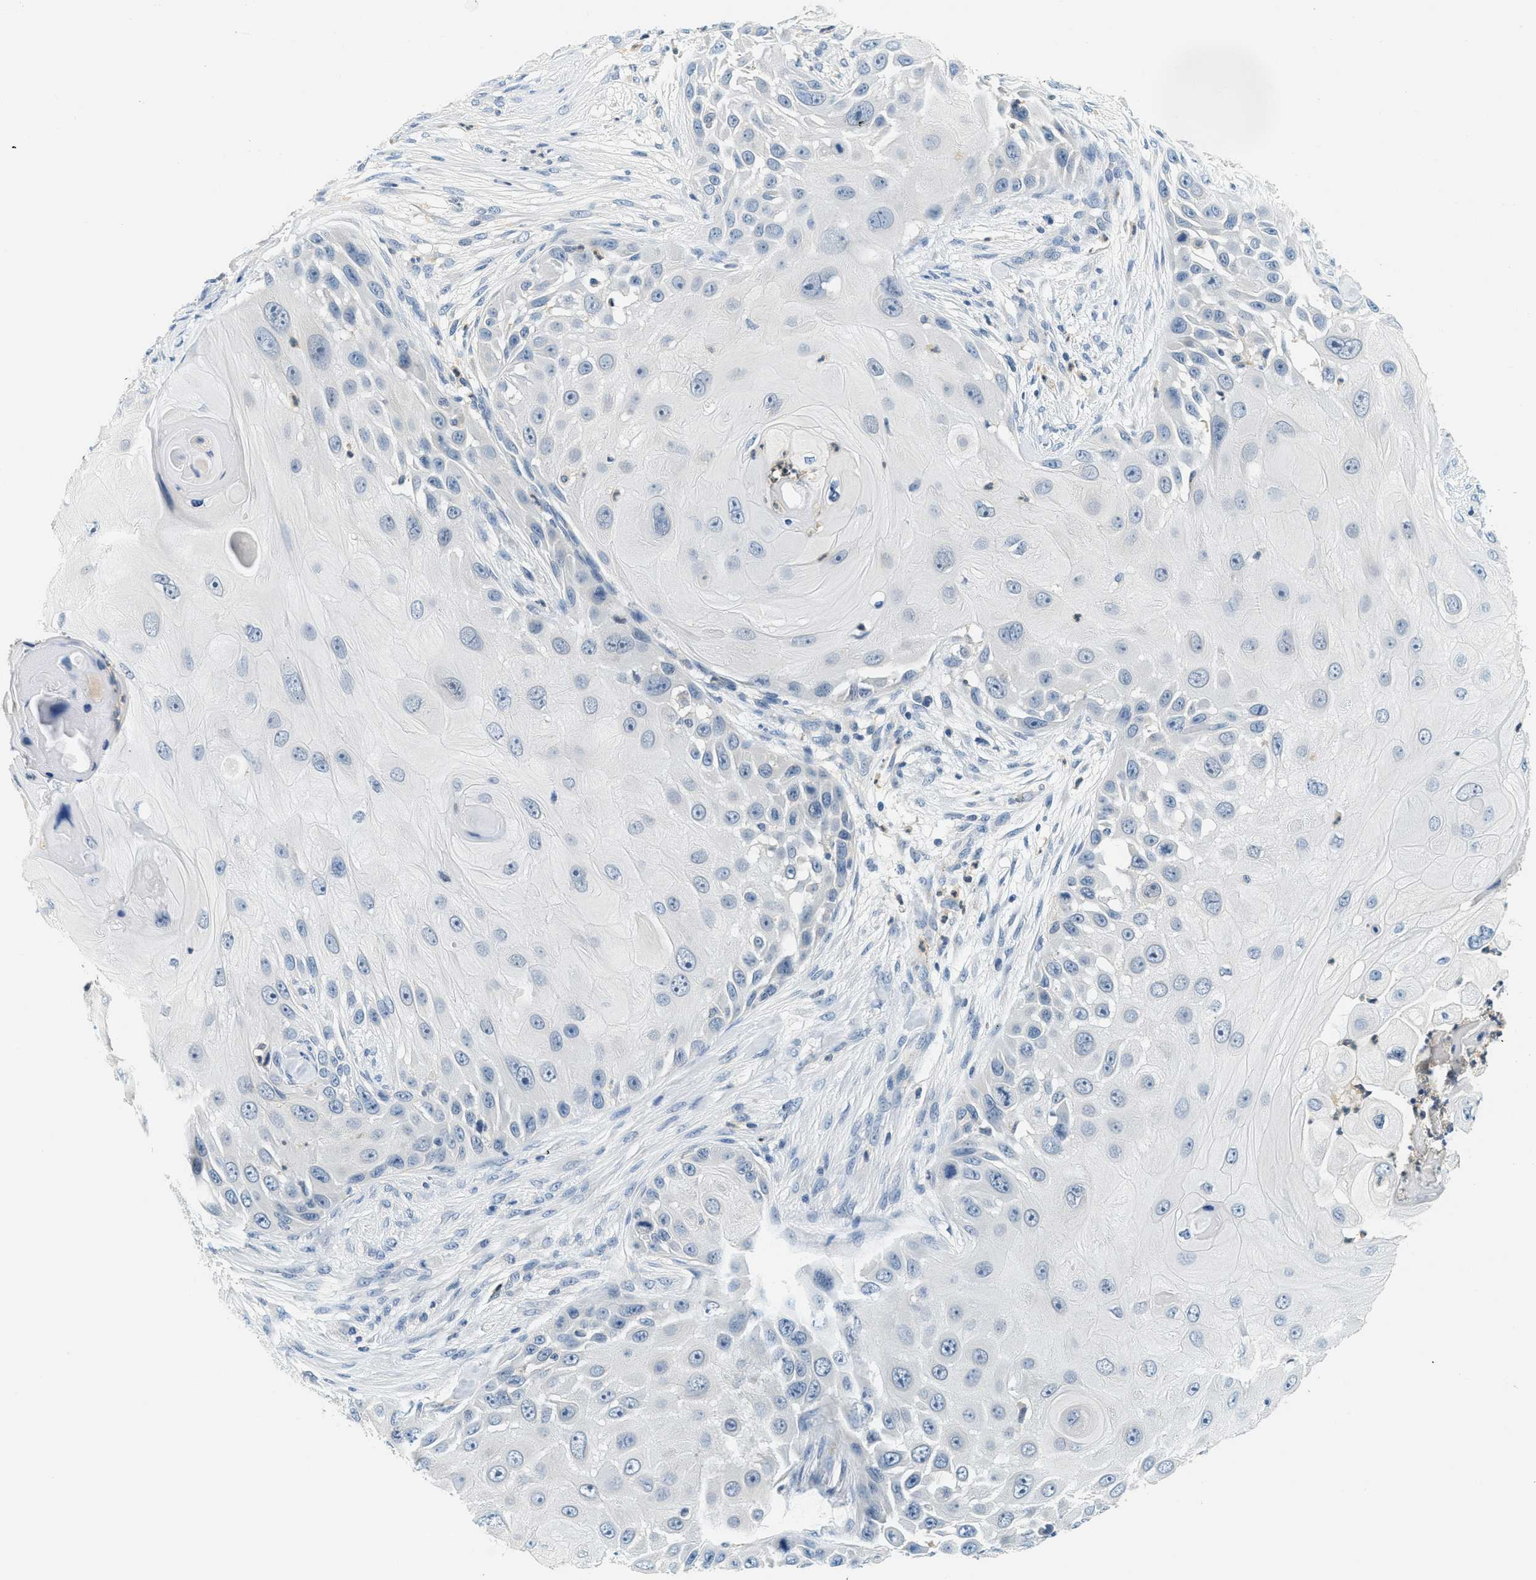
{"staining": {"intensity": "negative", "quantity": "none", "location": "none"}, "tissue": "skin cancer", "cell_type": "Tumor cells", "image_type": "cancer", "snomed": [{"axis": "morphology", "description": "Squamous cell carcinoma, NOS"}, {"axis": "topography", "description": "Skin"}], "caption": "Human skin cancer (squamous cell carcinoma) stained for a protein using immunohistochemistry (IHC) exhibits no positivity in tumor cells.", "gene": "RASGRP2", "patient": {"sex": "female", "age": 44}}